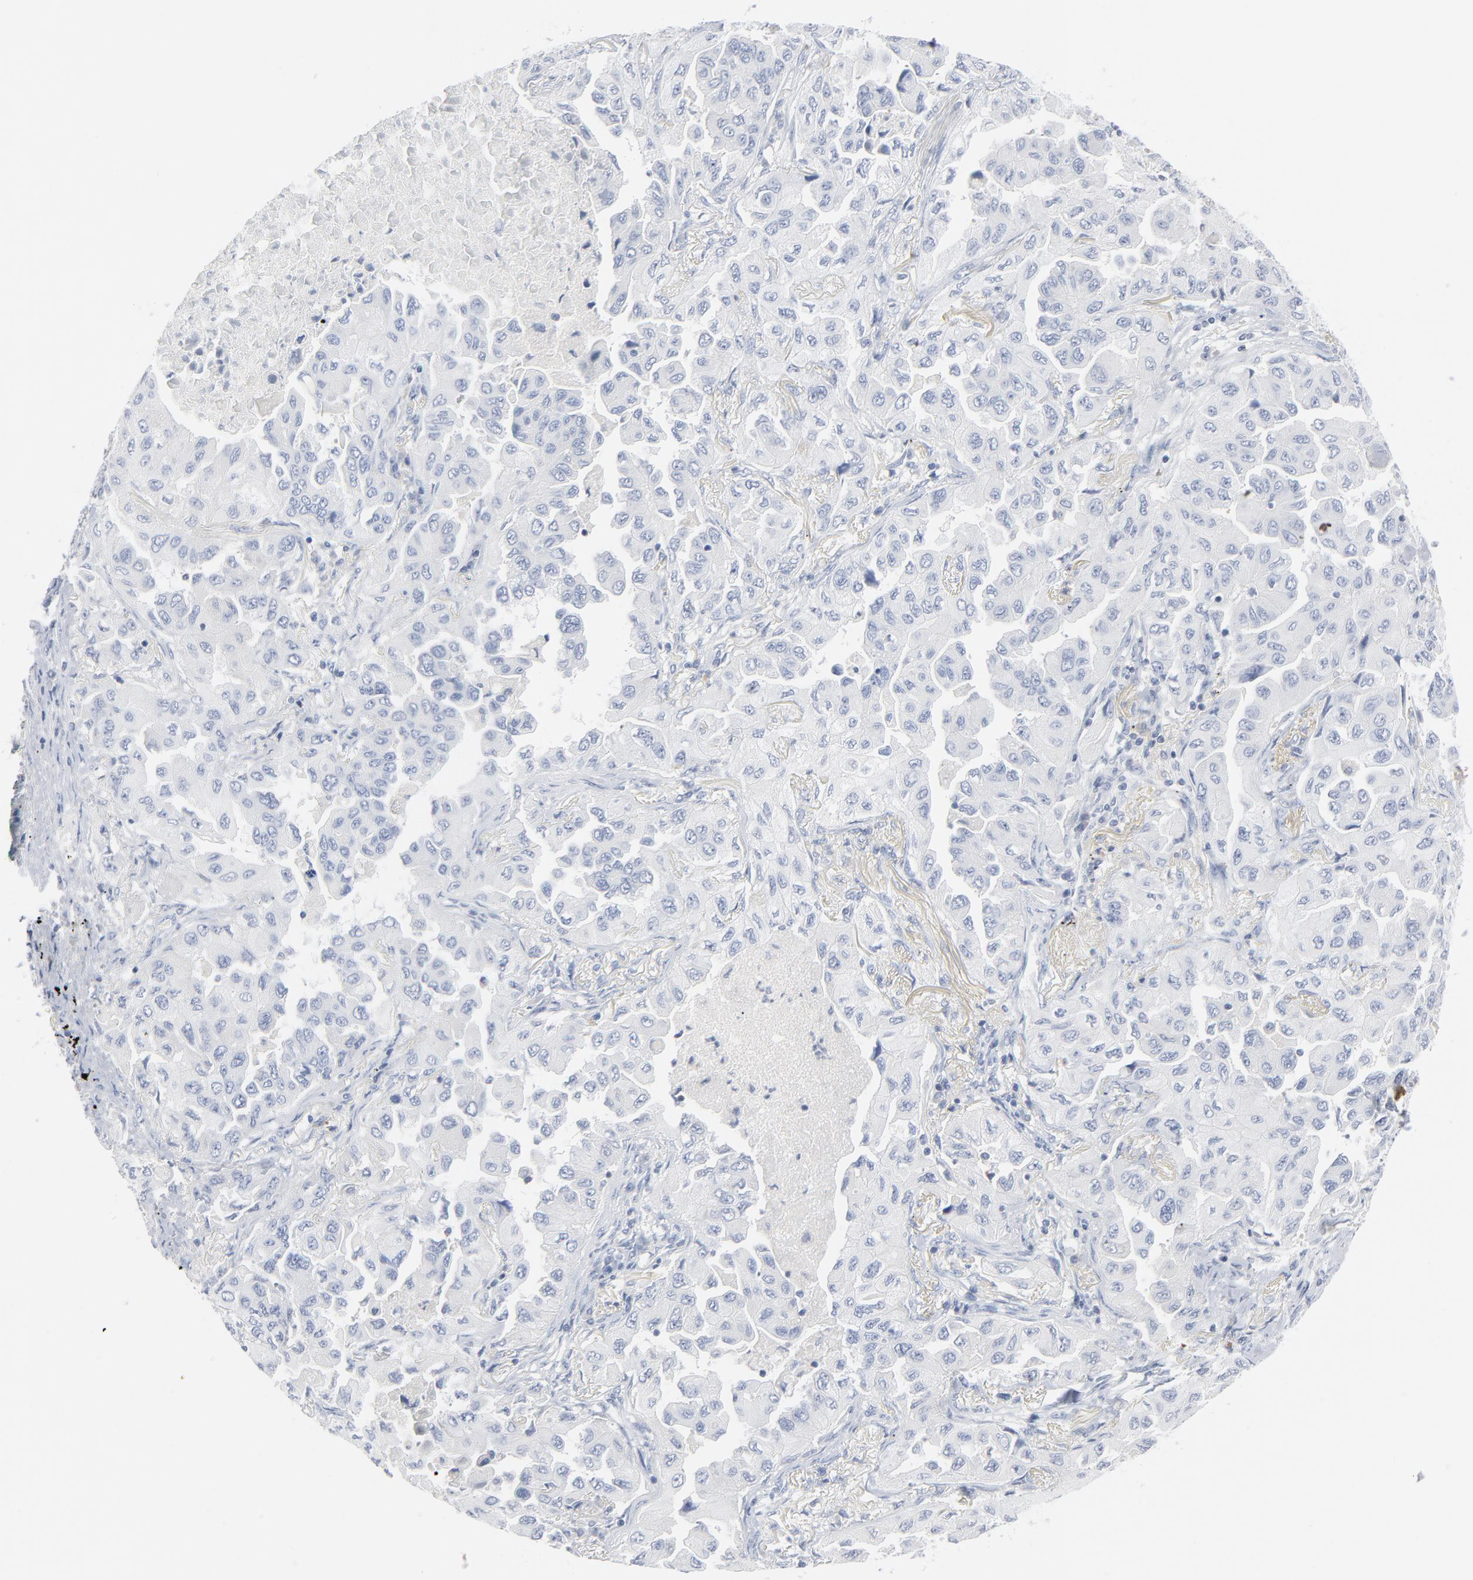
{"staining": {"intensity": "negative", "quantity": "none", "location": "none"}, "tissue": "lung cancer", "cell_type": "Tumor cells", "image_type": "cancer", "snomed": [{"axis": "morphology", "description": "Adenocarcinoma, NOS"}, {"axis": "topography", "description": "Lung"}], "caption": "High power microscopy photomicrograph of an immunohistochemistry histopathology image of lung adenocarcinoma, revealing no significant positivity in tumor cells.", "gene": "PTK2B", "patient": {"sex": "female", "age": 65}}